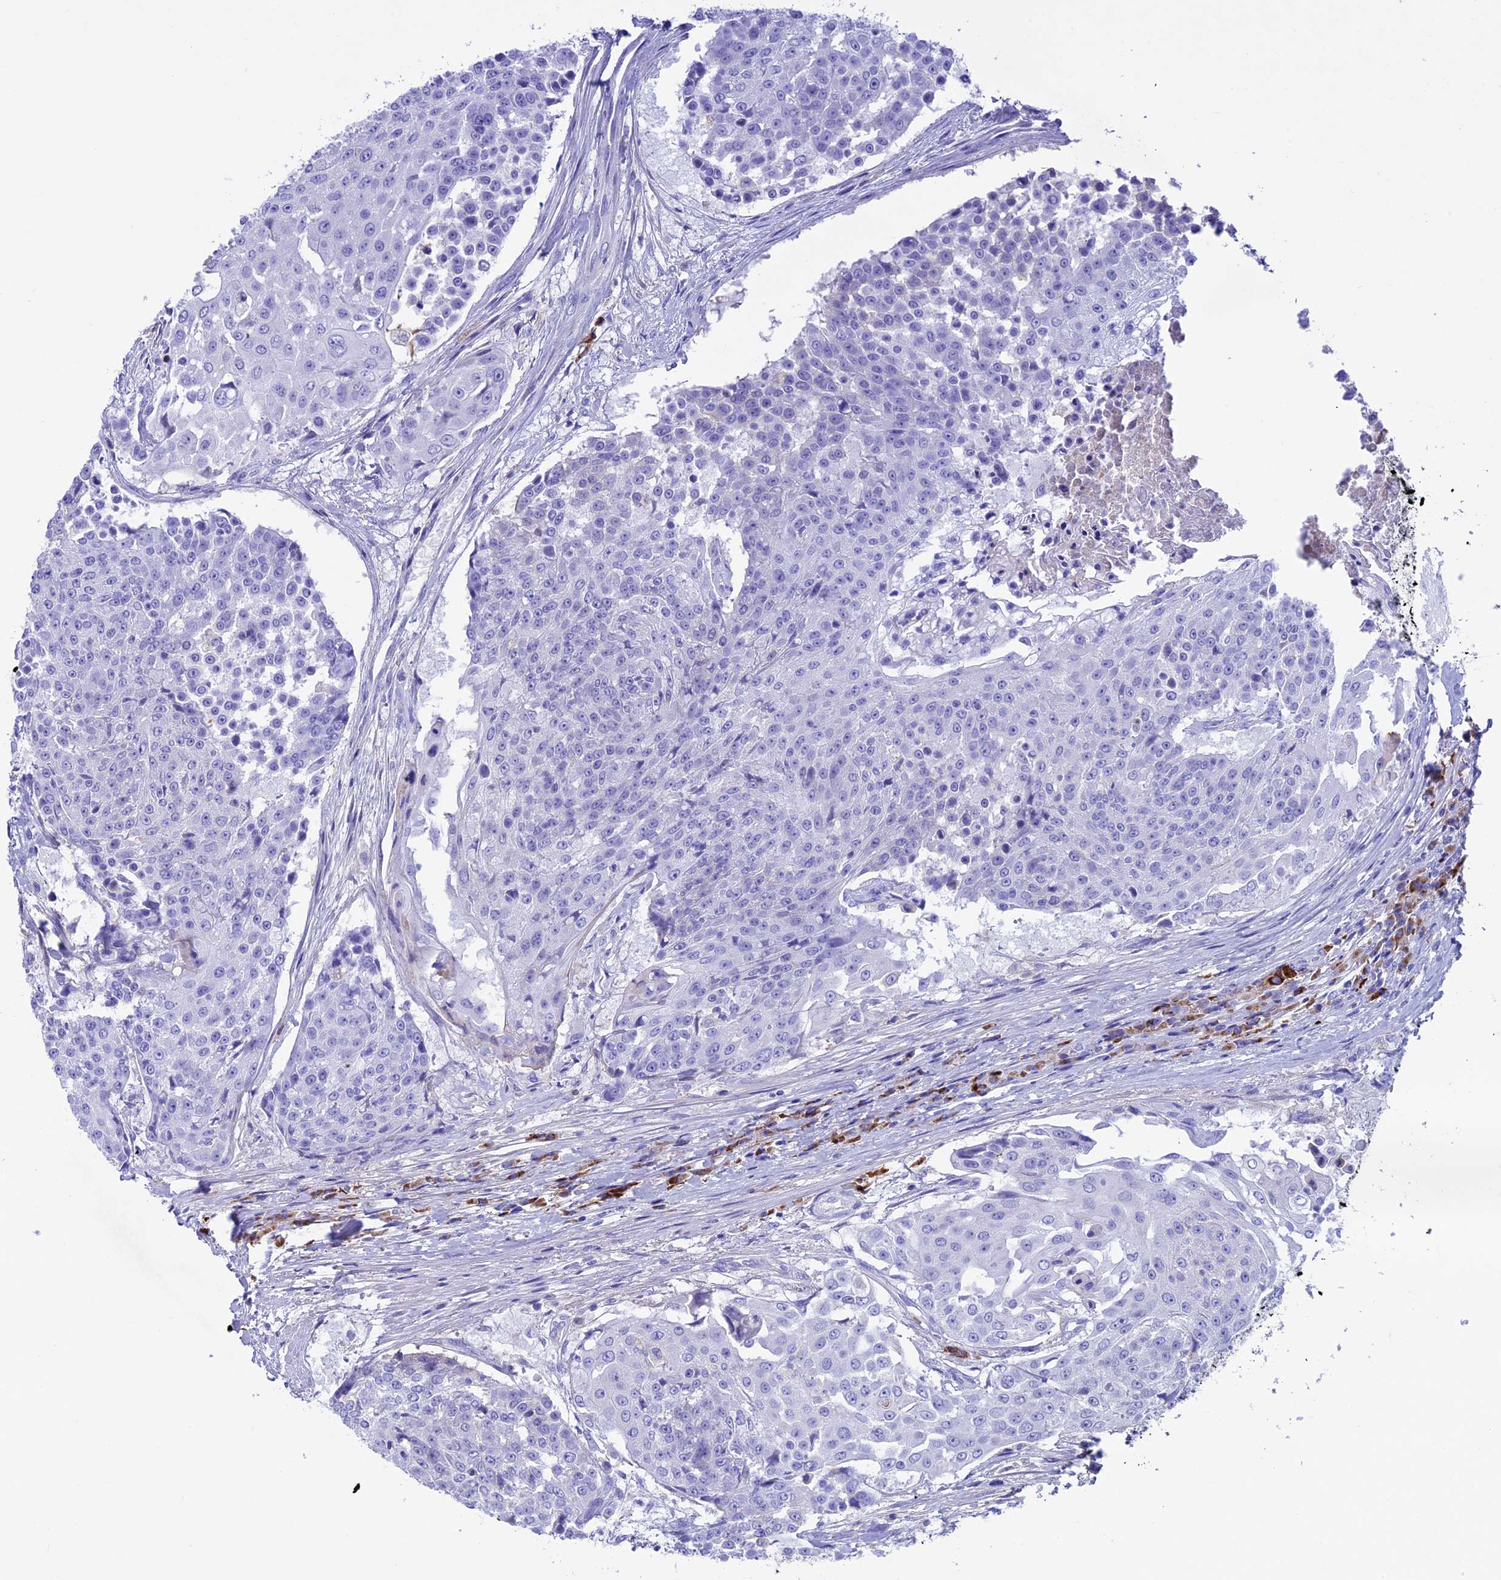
{"staining": {"intensity": "negative", "quantity": "none", "location": "none"}, "tissue": "urothelial cancer", "cell_type": "Tumor cells", "image_type": "cancer", "snomed": [{"axis": "morphology", "description": "Urothelial carcinoma, High grade"}, {"axis": "topography", "description": "Urinary bladder"}], "caption": "DAB immunohistochemical staining of human urothelial cancer exhibits no significant positivity in tumor cells.", "gene": "IGSF6", "patient": {"sex": "female", "age": 63}}